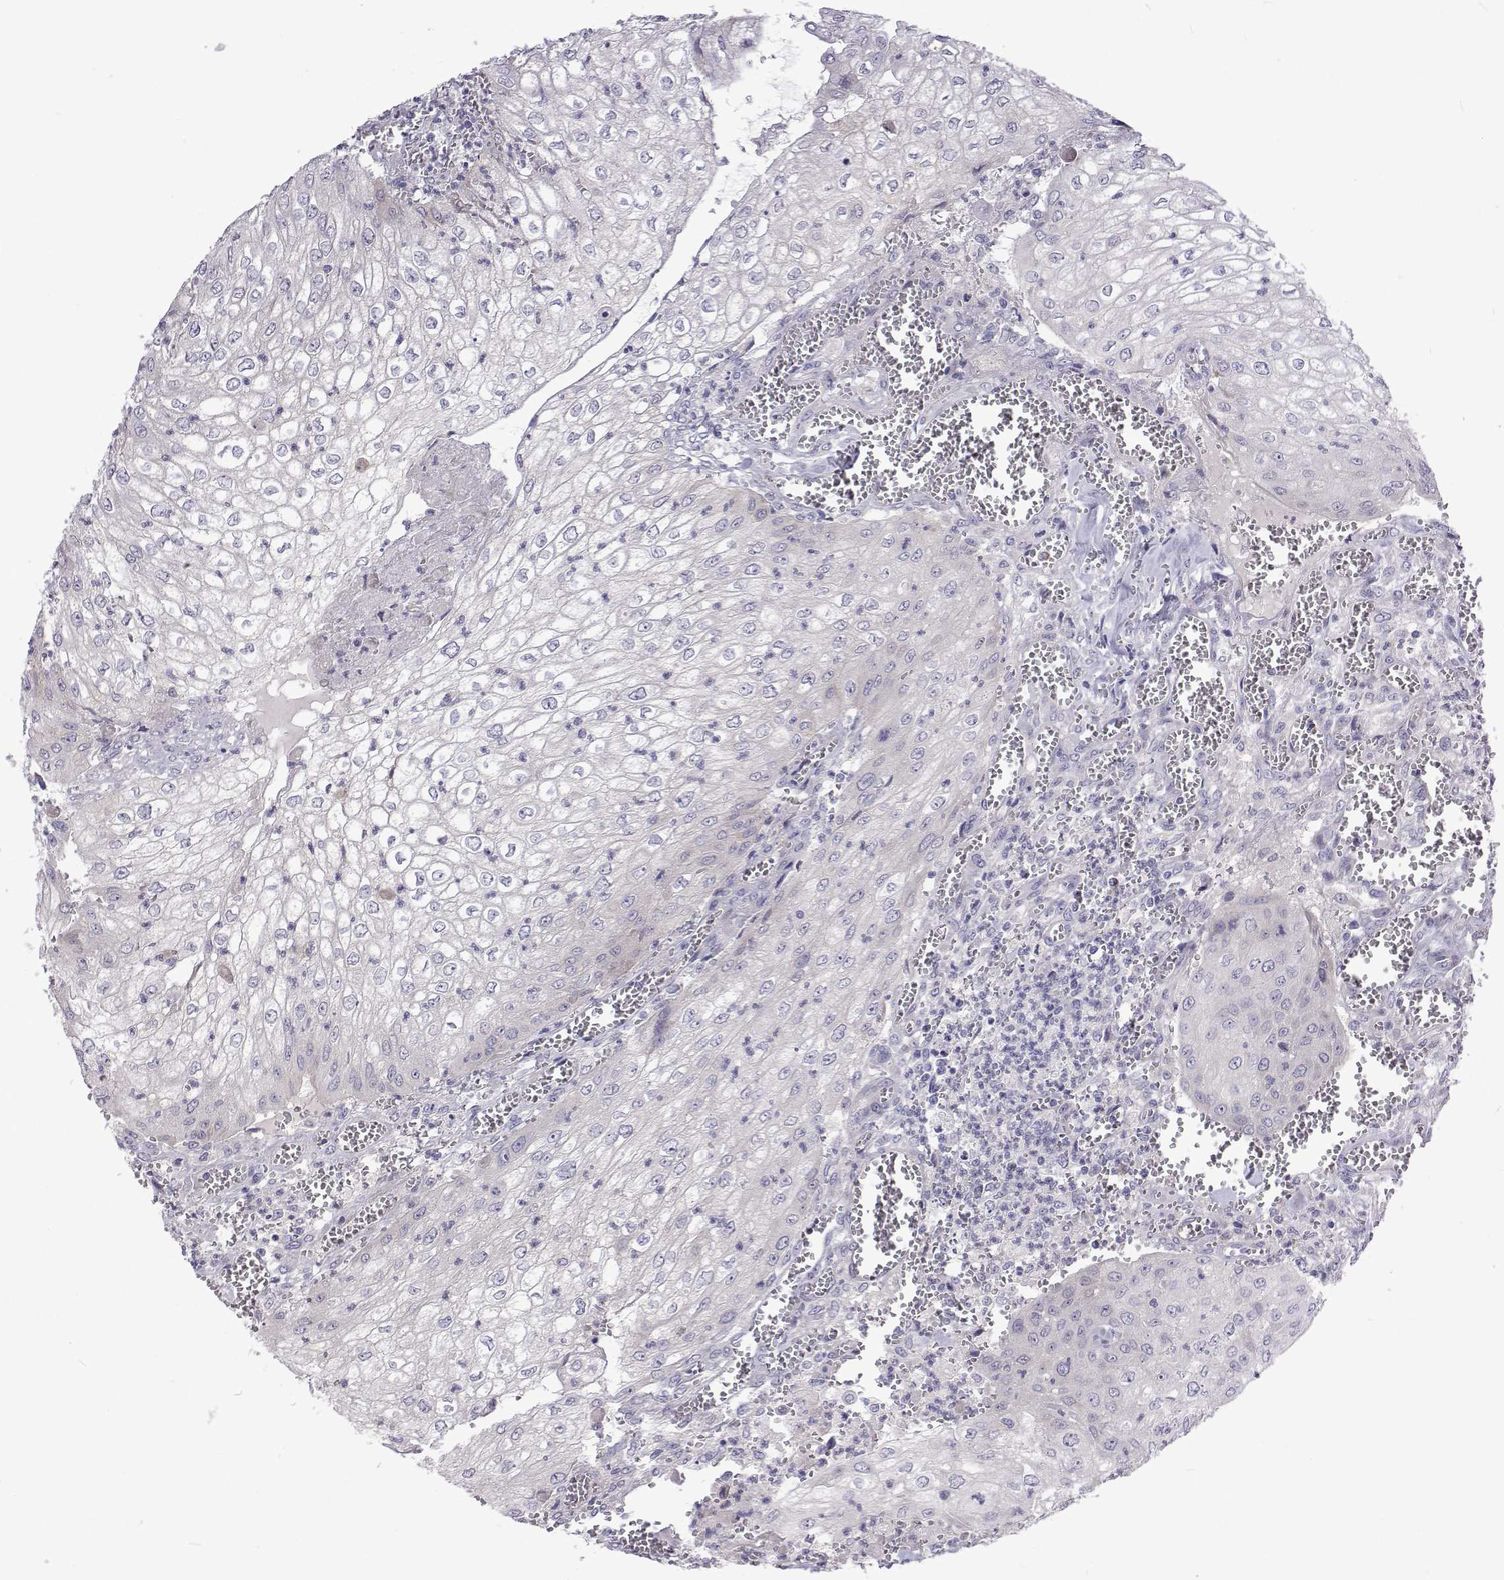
{"staining": {"intensity": "negative", "quantity": "none", "location": "none"}, "tissue": "urothelial cancer", "cell_type": "Tumor cells", "image_type": "cancer", "snomed": [{"axis": "morphology", "description": "Urothelial carcinoma, High grade"}, {"axis": "topography", "description": "Urinary bladder"}], "caption": "High-grade urothelial carcinoma stained for a protein using immunohistochemistry reveals no positivity tumor cells.", "gene": "NPR3", "patient": {"sex": "male", "age": 62}}